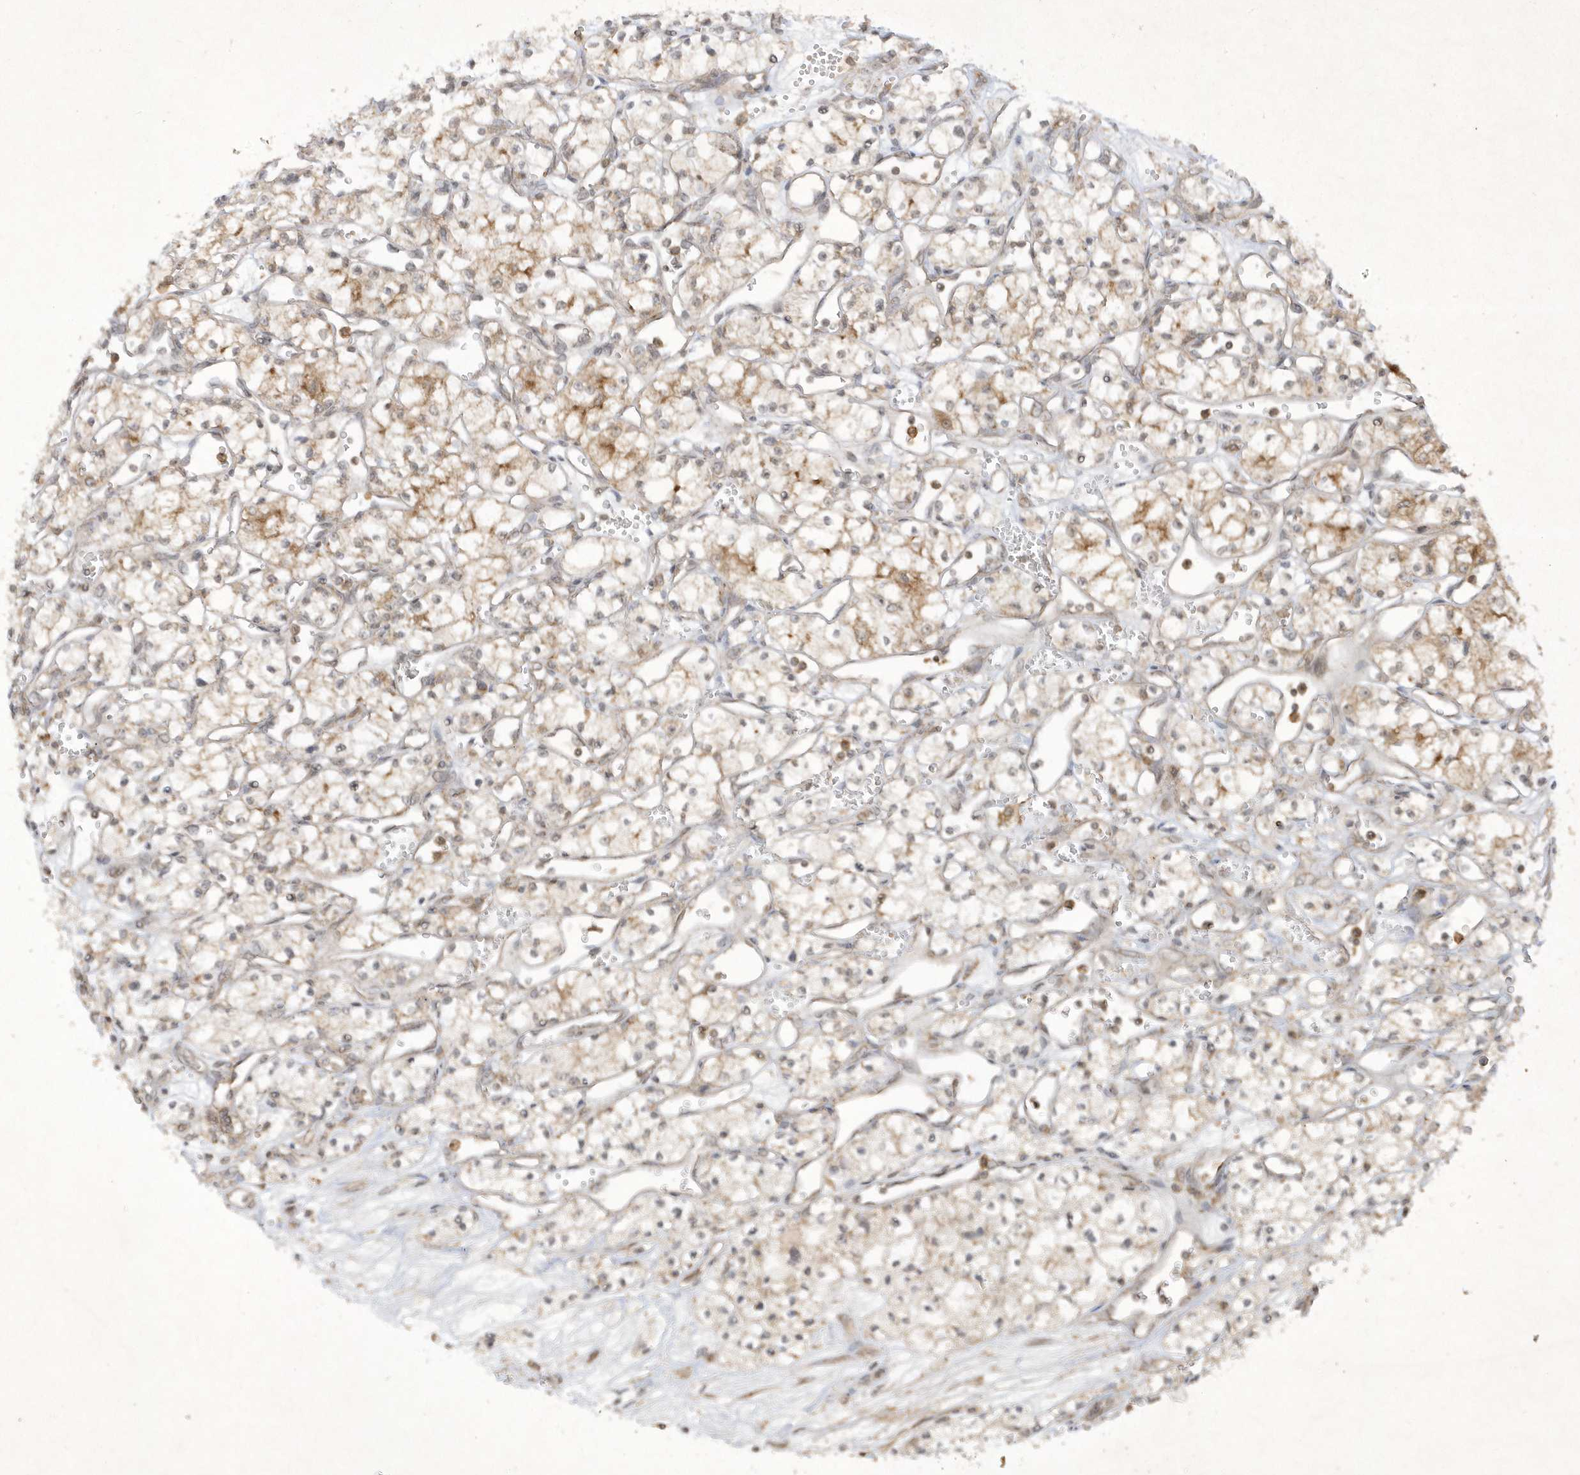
{"staining": {"intensity": "moderate", "quantity": "<25%", "location": "cytoplasmic/membranous"}, "tissue": "renal cancer", "cell_type": "Tumor cells", "image_type": "cancer", "snomed": [{"axis": "morphology", "description": "Adenocarcinoma, NOS"}, {"axis": "topography", "description": "Kidney"}], "caption": "An image showing moderate cytoplasmic/membranous staining in approximately <25% of tumor cells in adenocarcinoma (renal), as visualized by brown immunohistochemical staining.", "gene": "ZNF213", "patient": {"sex": "male", "age": 59}}